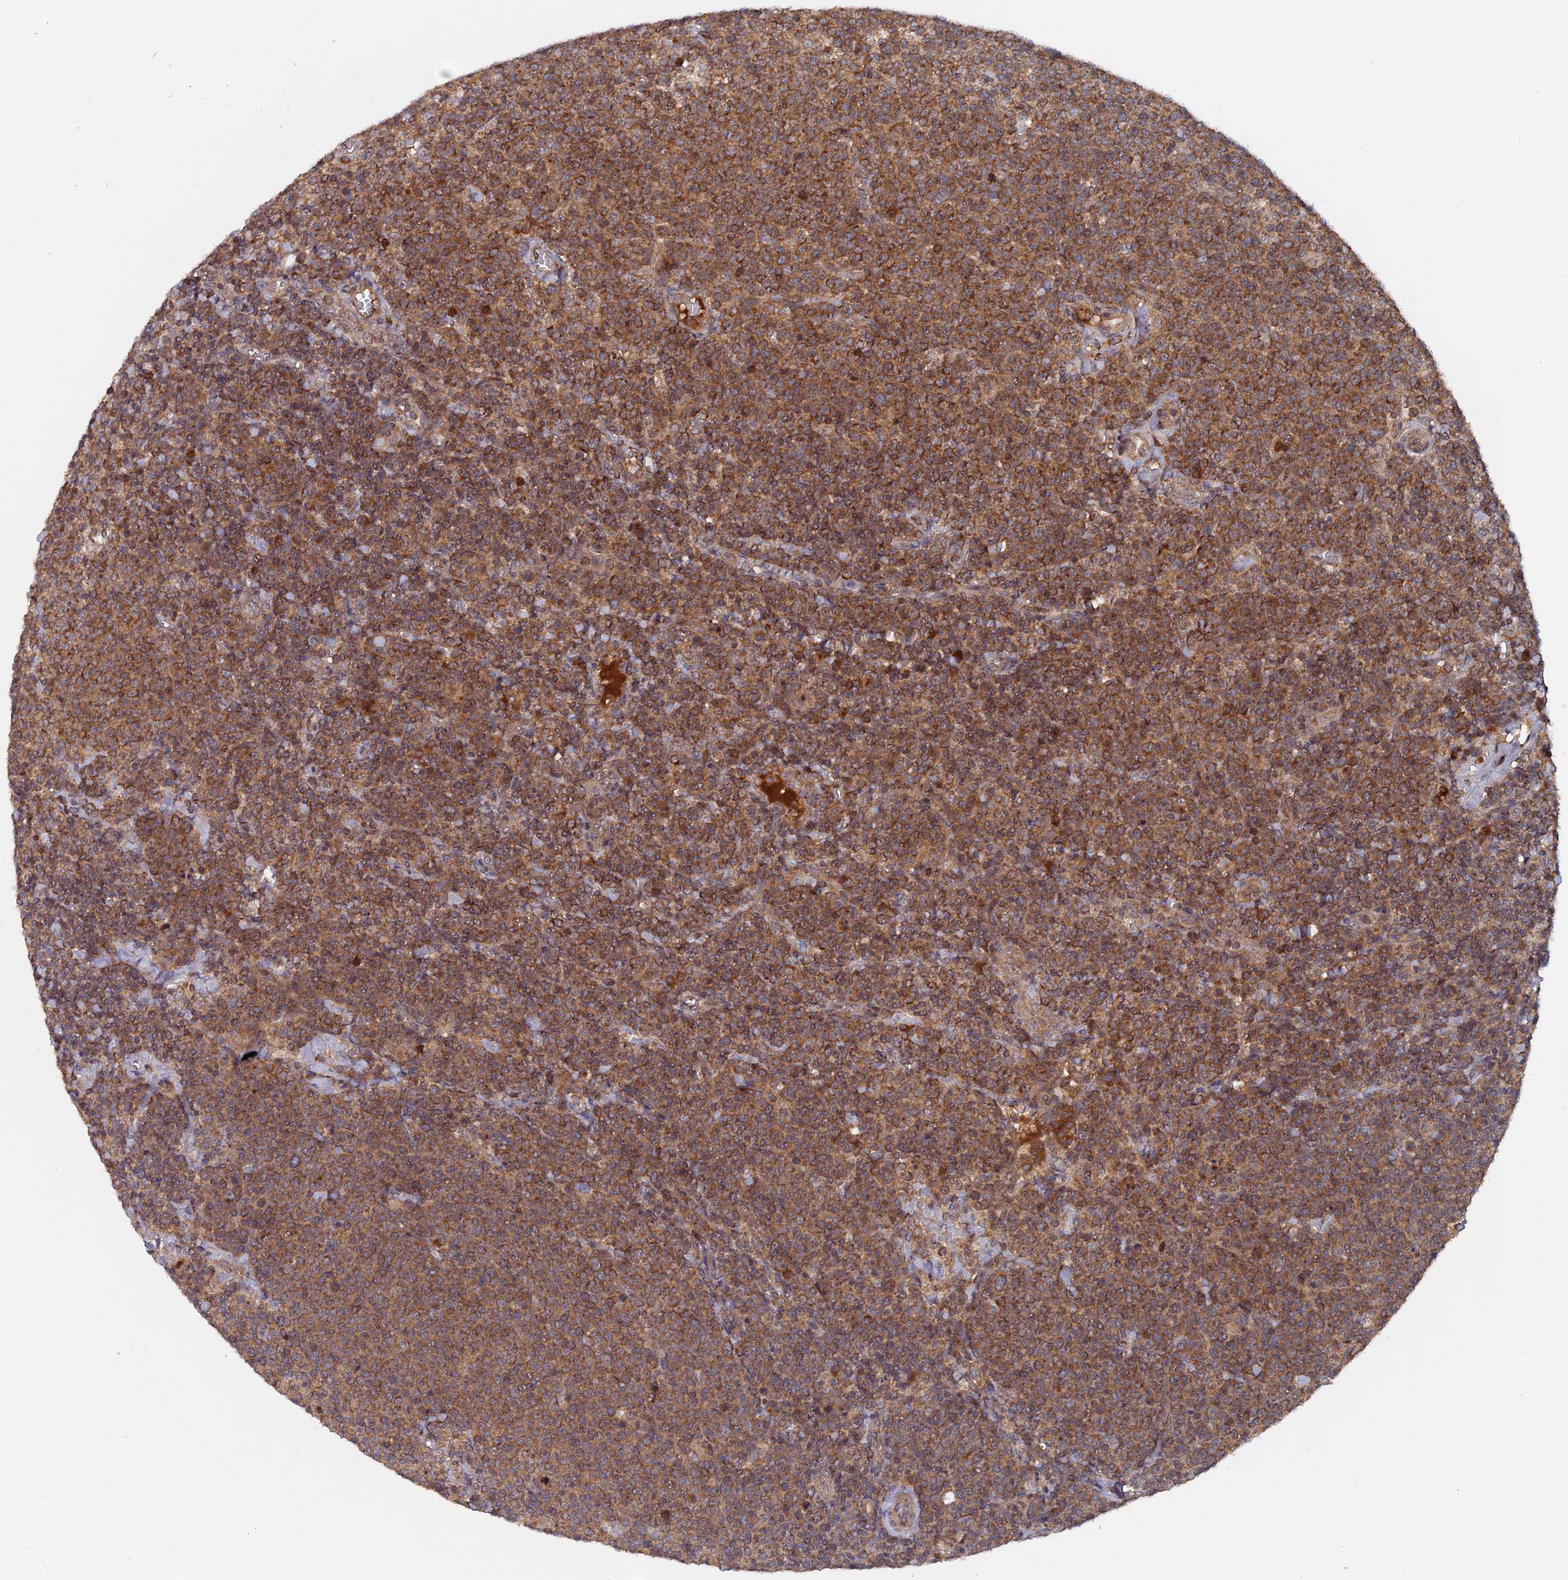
{"staining": {"intensity": "moderate", "quantity": ">75%", "location": "cytoplasmic/membranous"}, "tissue": "lymphoma", "cell_type": "Tumor cells", "image_type": "cancer", "snomed": [{"axis": "morphology", "description": "Malignant lymphoma, non-Hodgkin's type, High grade"}, {"axis": "topography", "description": "Lymph node"}], "caption": "This photomicrograph displays lymphoma stained with immunohistochemistry (IHC) to label a protein in brown. The cytoplasmic/membranous of tumor cells show moderate positivity for the protein. Nuclei are counter-stained blue.", "gene": "RAB15", "patient": {"sex": "male", "age": 61}}